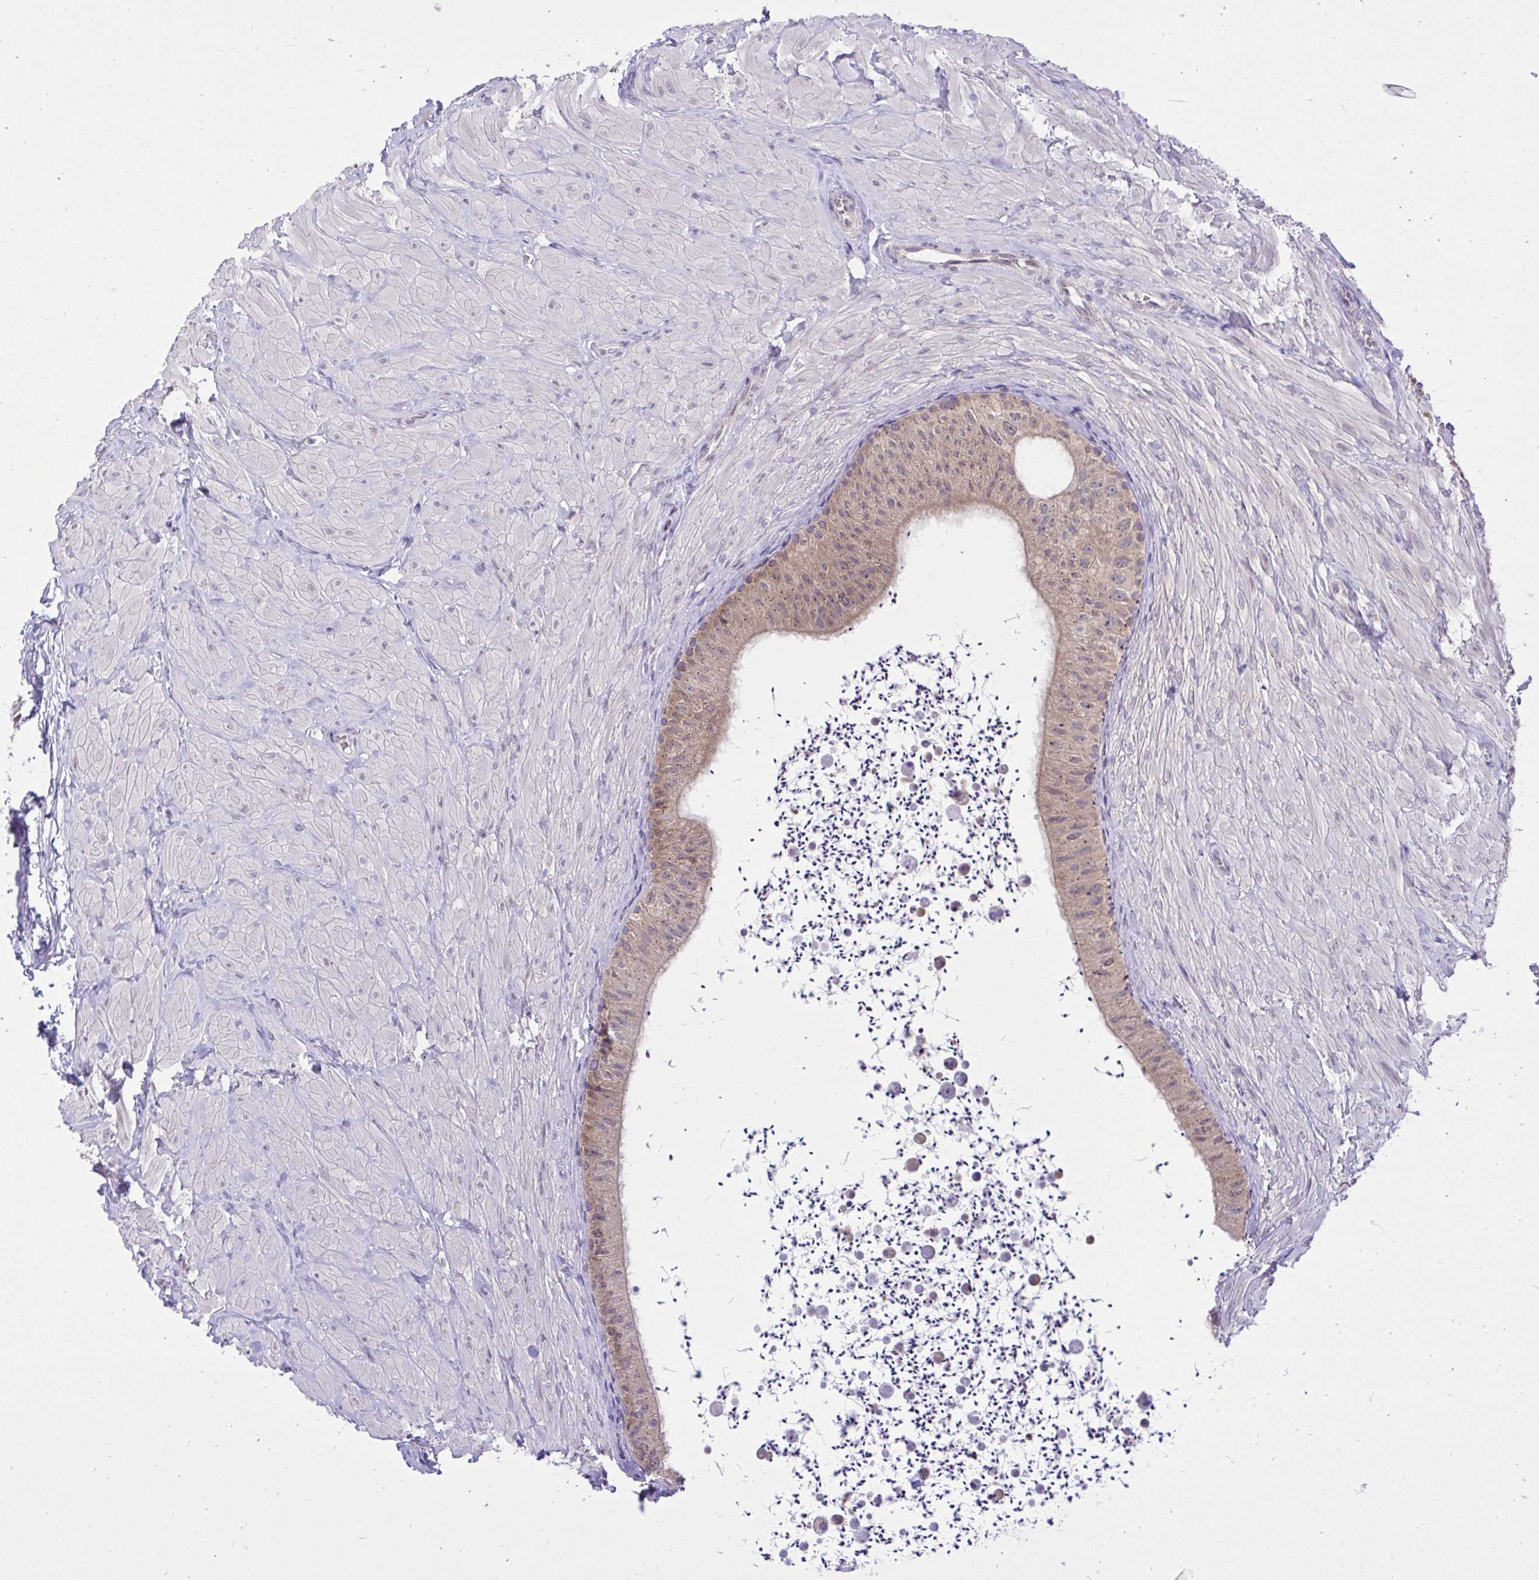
{"staining": {"intensity": "moderate", "quantity": ">75%", "location": "cytoplasmic/membranous"}, "tissue": "epididymis", "cell_type": "Glandular cells", "image_type": "normal", "snomed": [{"axis": "morphology", "description": "Normal tissue, NOS"}, {"axis": "topography", "description": "Epididymis"}, {"axis": "topography", "description": "Peripheral nerve tissue"}], "caption": "A high-resolution photomicrograph shows immunohistochemistry staining of benign epididymis, which reveals moderate cytoplasmic/membranous expression in approximately >75% of glandular cells.", "gene": "CEACAM18", "patient": {"sex": "male", "age": 32}}